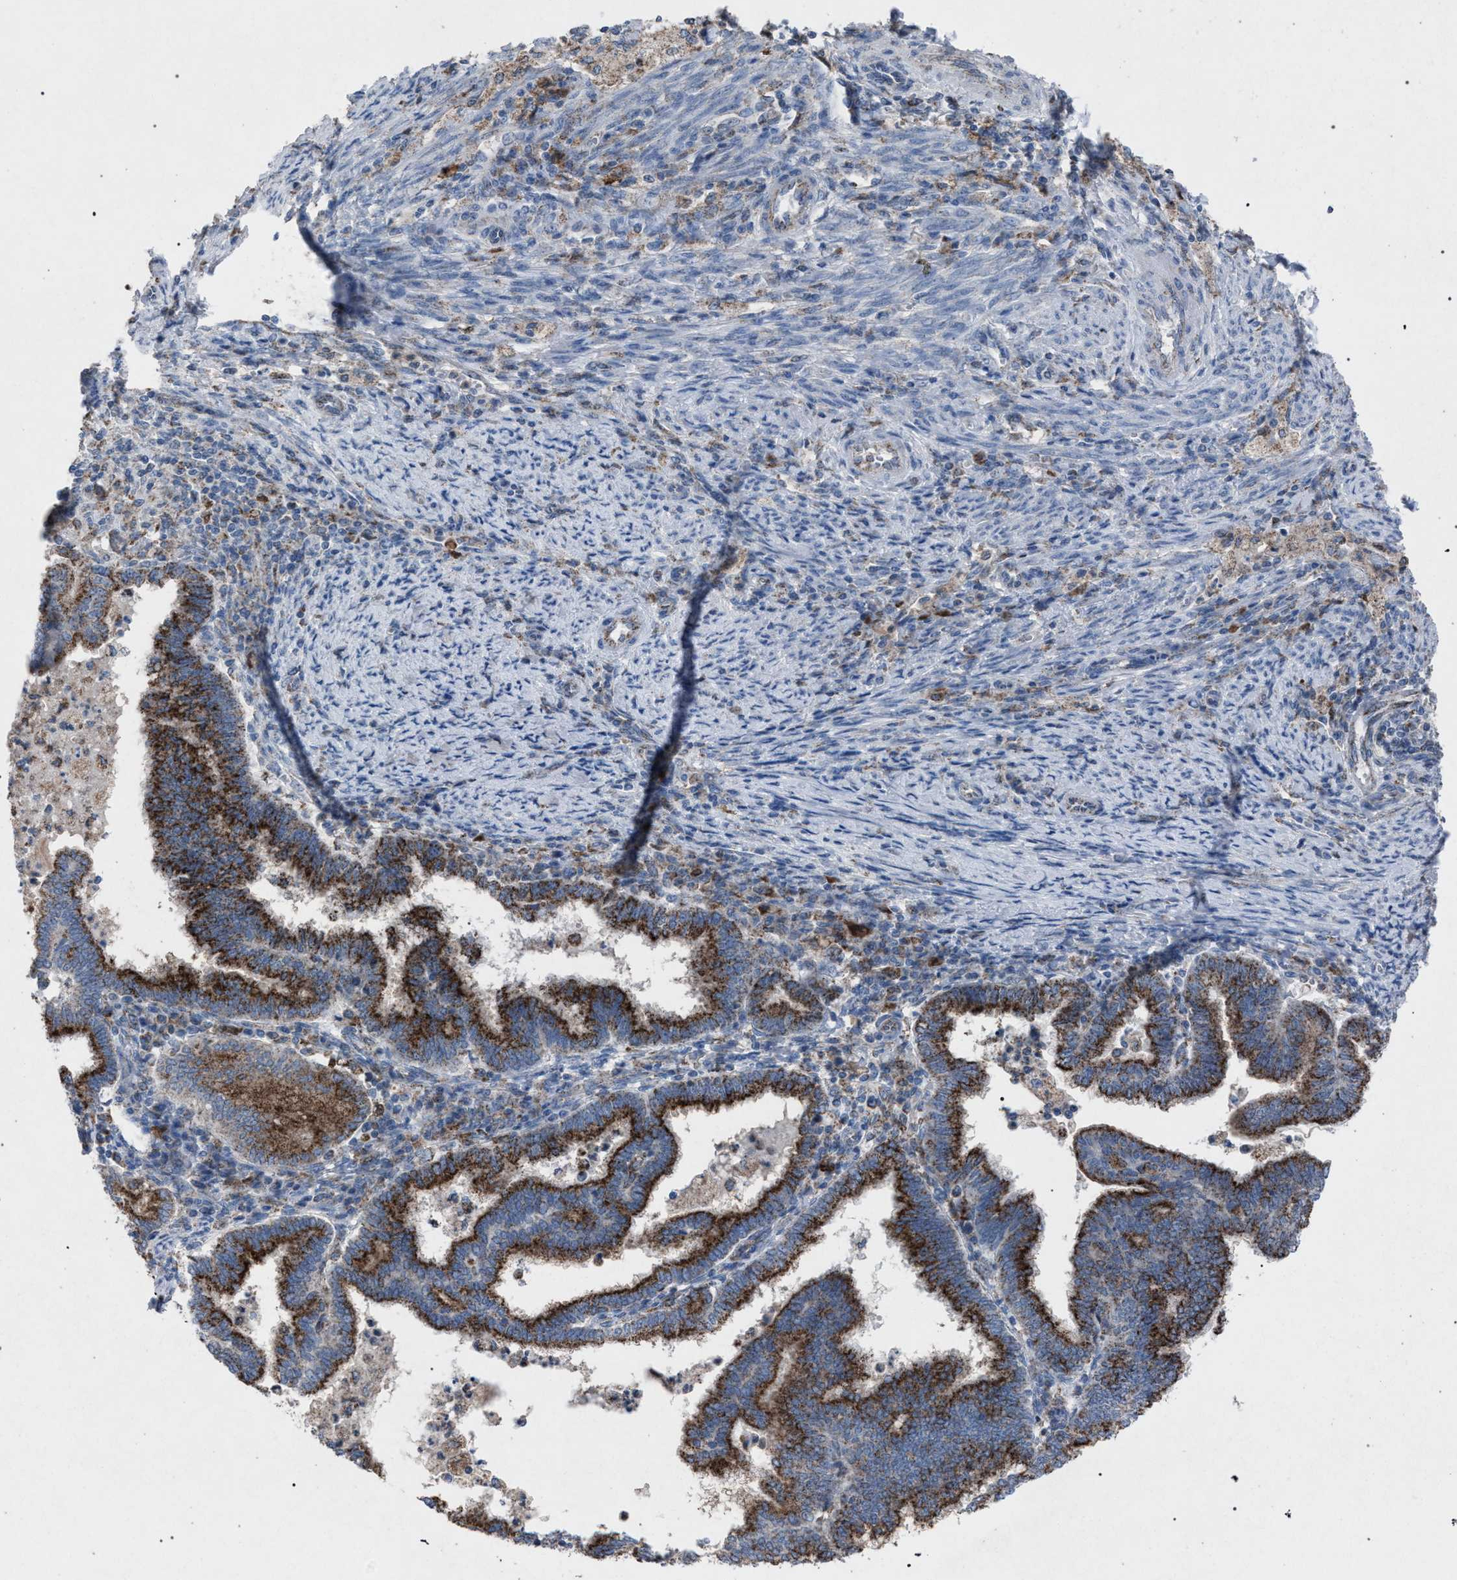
{"staining": {"intensity": "strong", "quantity": ">75%", "location": "cytoplasmic/membranous"}, "tissue": "endometrial cancer", "cell_type": "Tumor cells", "image_type": "cancer", "snomed": [{"axis": "morphology", "description": "Polyp, NOS"}, {"axis": "morphology", "description": "Adenocarcinoma, NOS"}, {"axis": "morphology", "description": "Adenoma, NOS"}, {"axis": "topography", "description": "Endometrium"}], "caption": "Endometrial adenocarcinoma was stained to show a protein in brown. There is high levels of strong cytoplasmic/membranous positivity in about >75% of tumor cells.", "gene": "HSD17B4", "patient": {"sex": "female", "age": 79}}